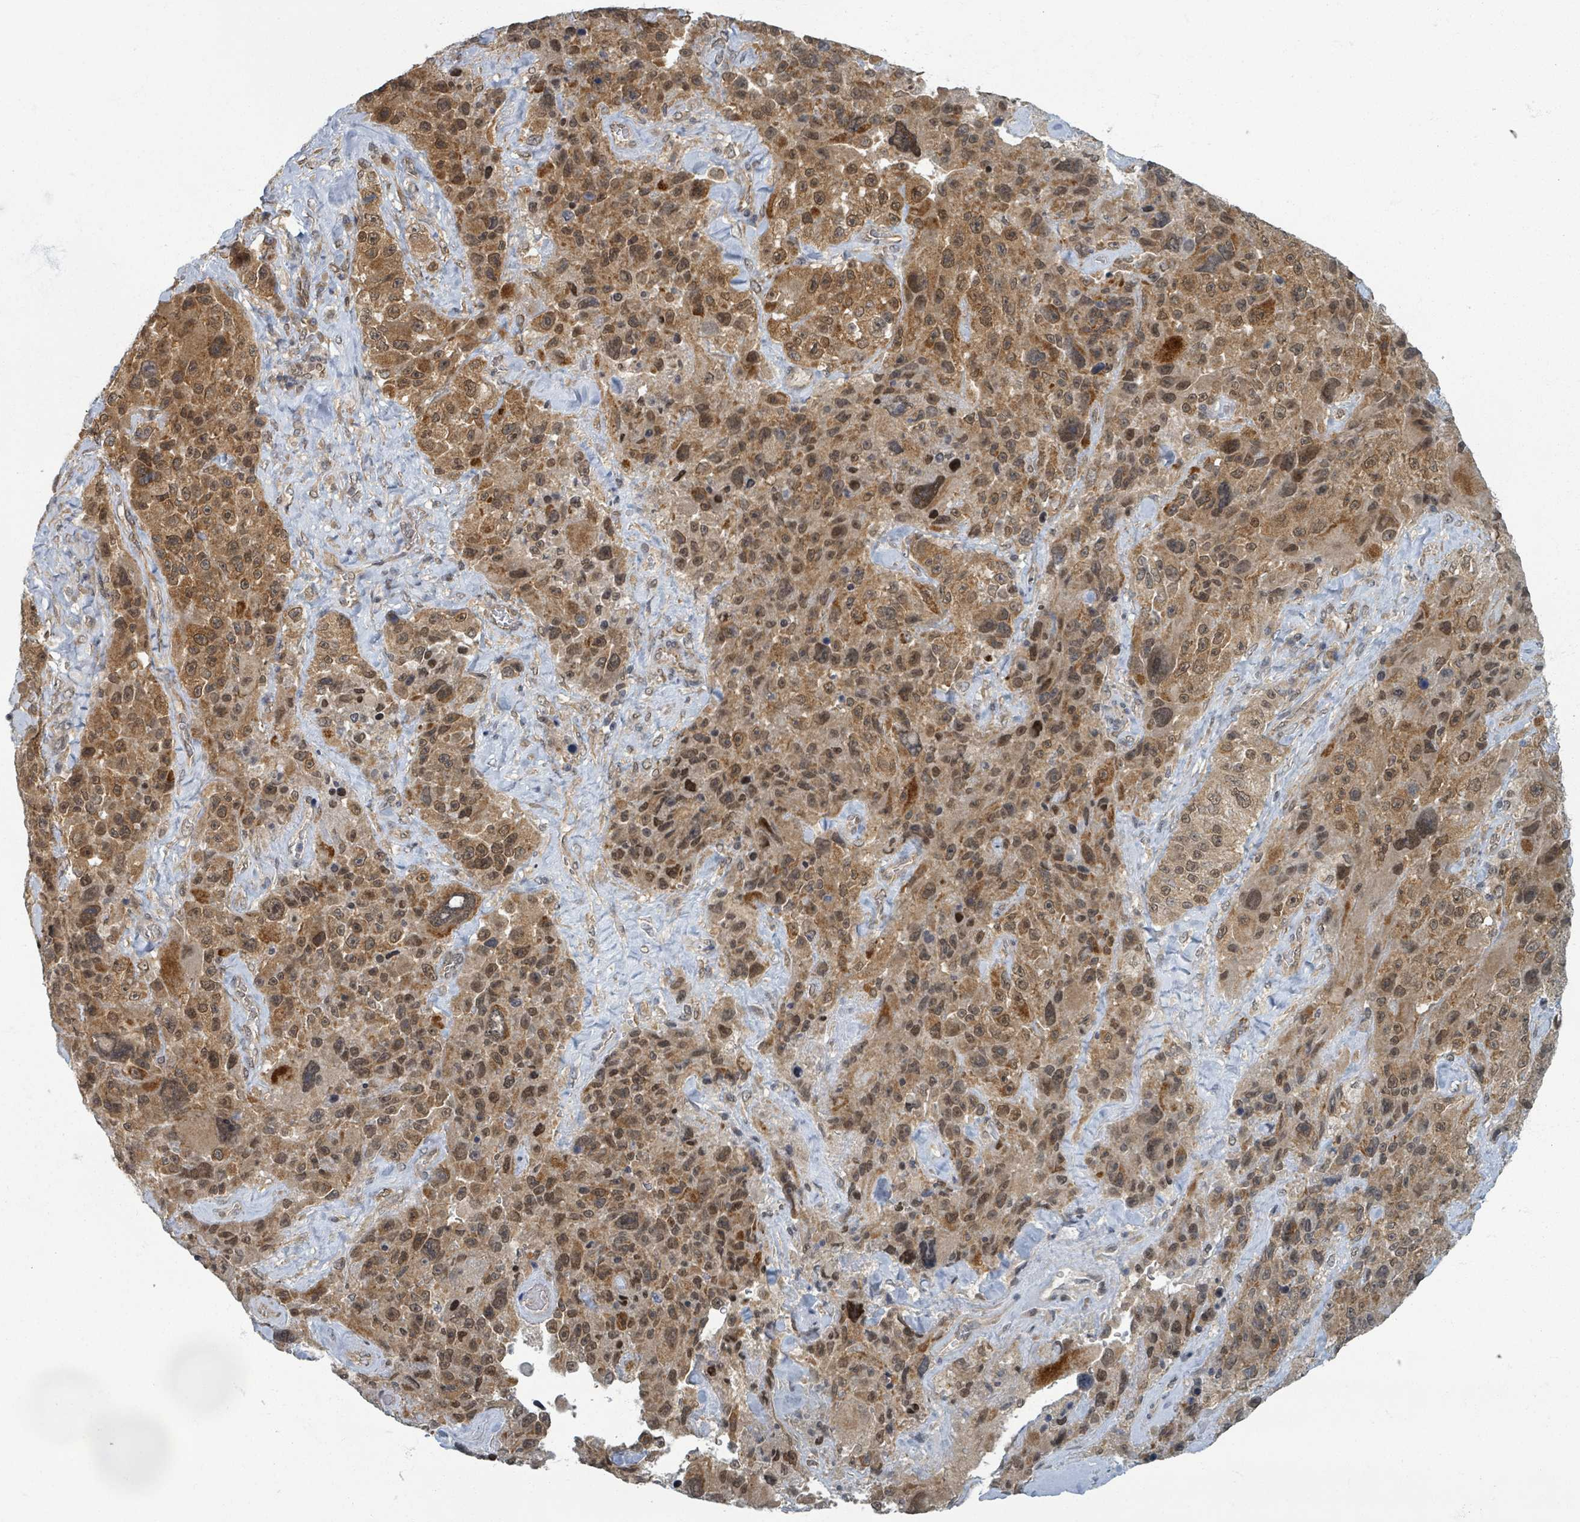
{"staining": {"intensity": "moderate", "quantity": ">75%", "location": "cytoplasmic/membranous,nuclear"}, "tissue": "melanoma", "cell_type": "Tumor cells", "image_type": "cancer", "snomed": [{"axis": "morphology", "description": "Malignant melanoma, Metastatic site"}, {"axis": "topography", "description": "Lymph node"}], "caption": "Brown immunohistochemical staining in human malignant melanoma (metastatic site) shows moderate cytoplasmic/membranous and nuclear staining in approximately >75% of tumor cells. The staining was performed using DAB, with brown indicating positive protein expression. Nuclei are stained blue with hematoxylin.", "gene": "INTS15", "patient": {"sex": "male", "age": 62}}